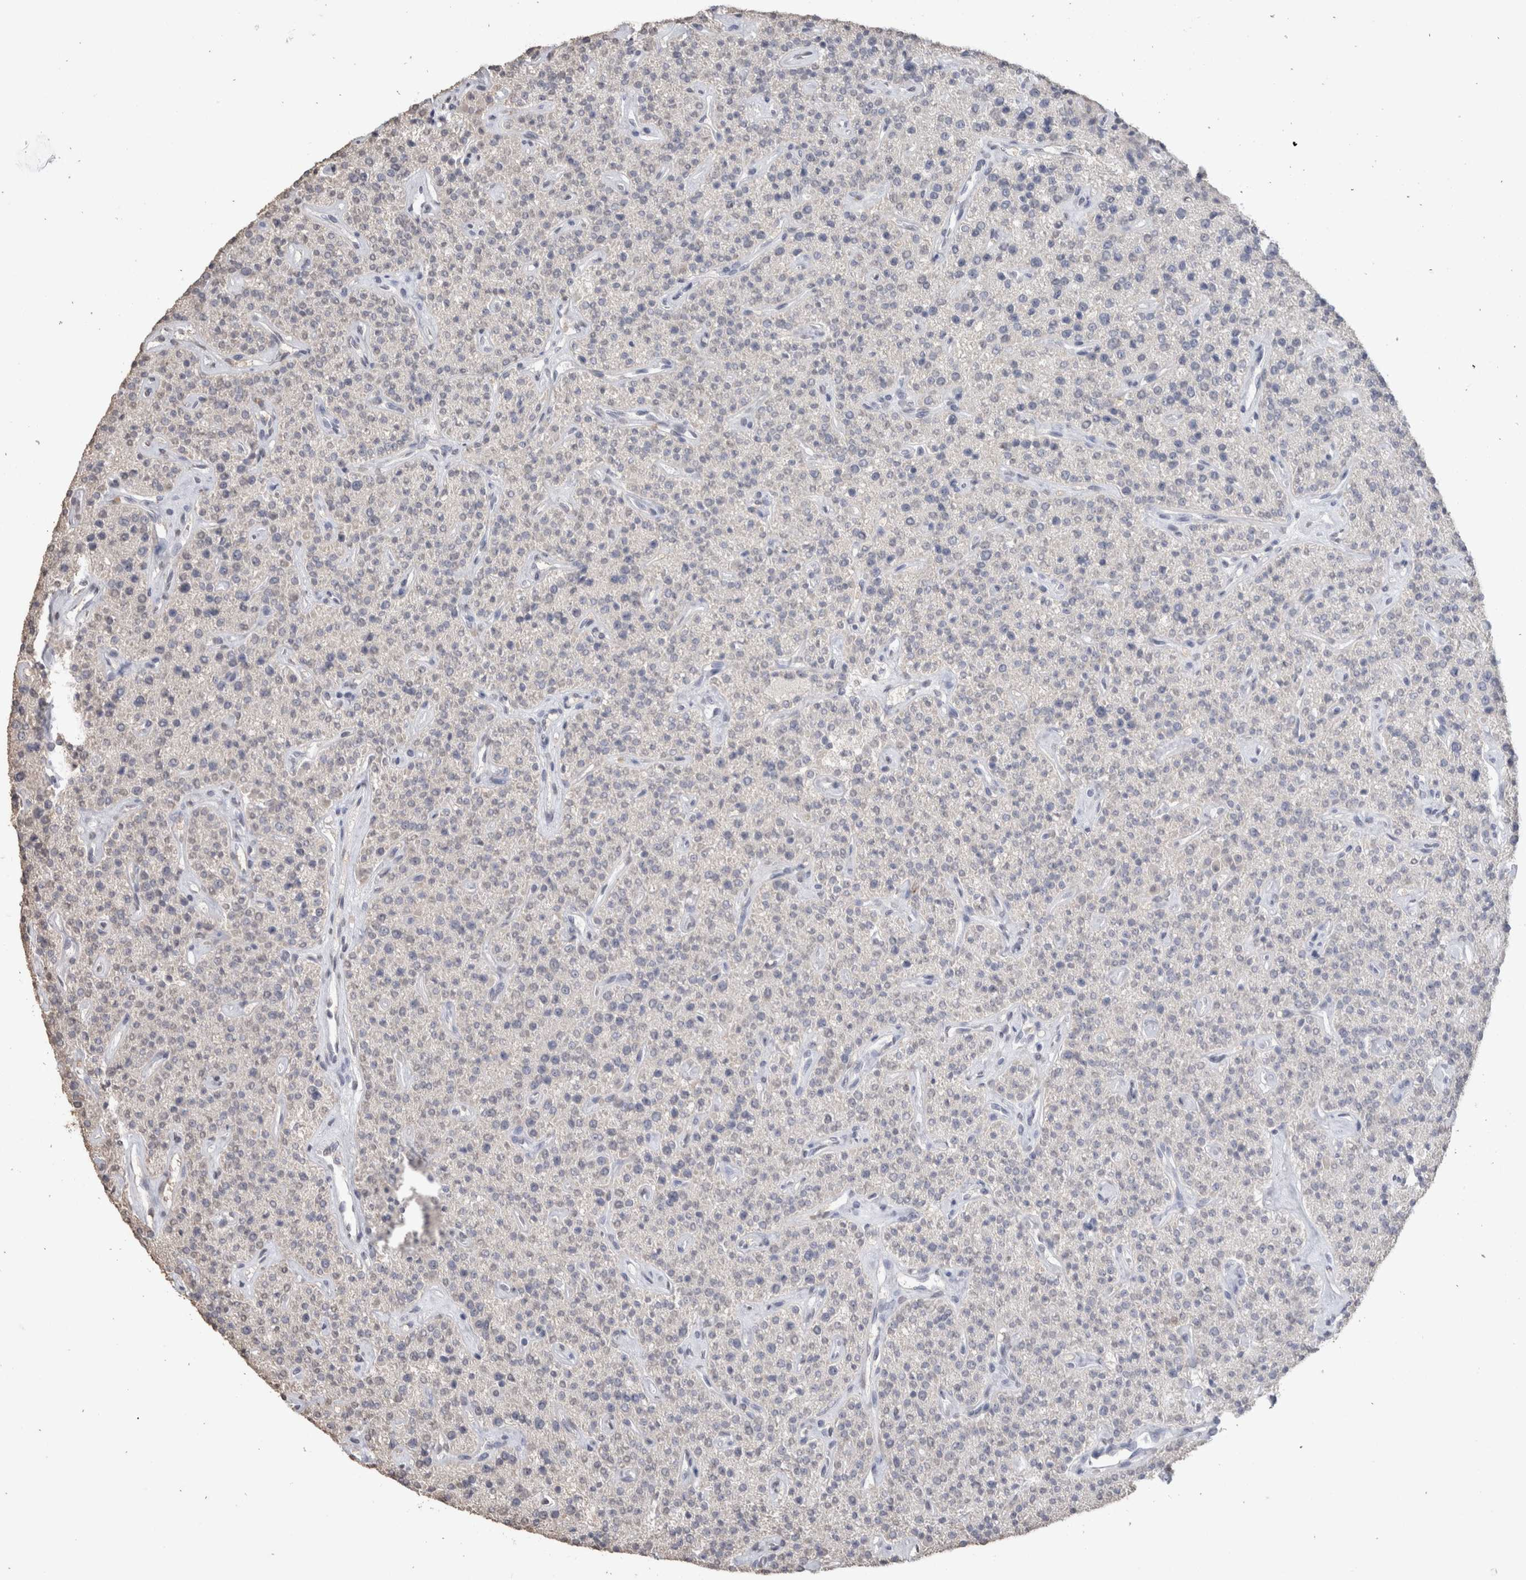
{"staining": {"intensity": "negative", "quantity": "none", "location": "none"}, "tissue": "parathyroid gland", "cell_type": "Glandular cells", "image_type": "normal", "snomed": [{"axis": "morphology", "description": "Normal tissue, NOS"}, {"axis": "topography", "description": "Parathyroid gland"}], "caption": "Histopathology image shows no significant protein staining in glandular cells of normal parathyroid gland.", "gene": "LGALS2", "patient": {"sex": "male", "age": 46}}